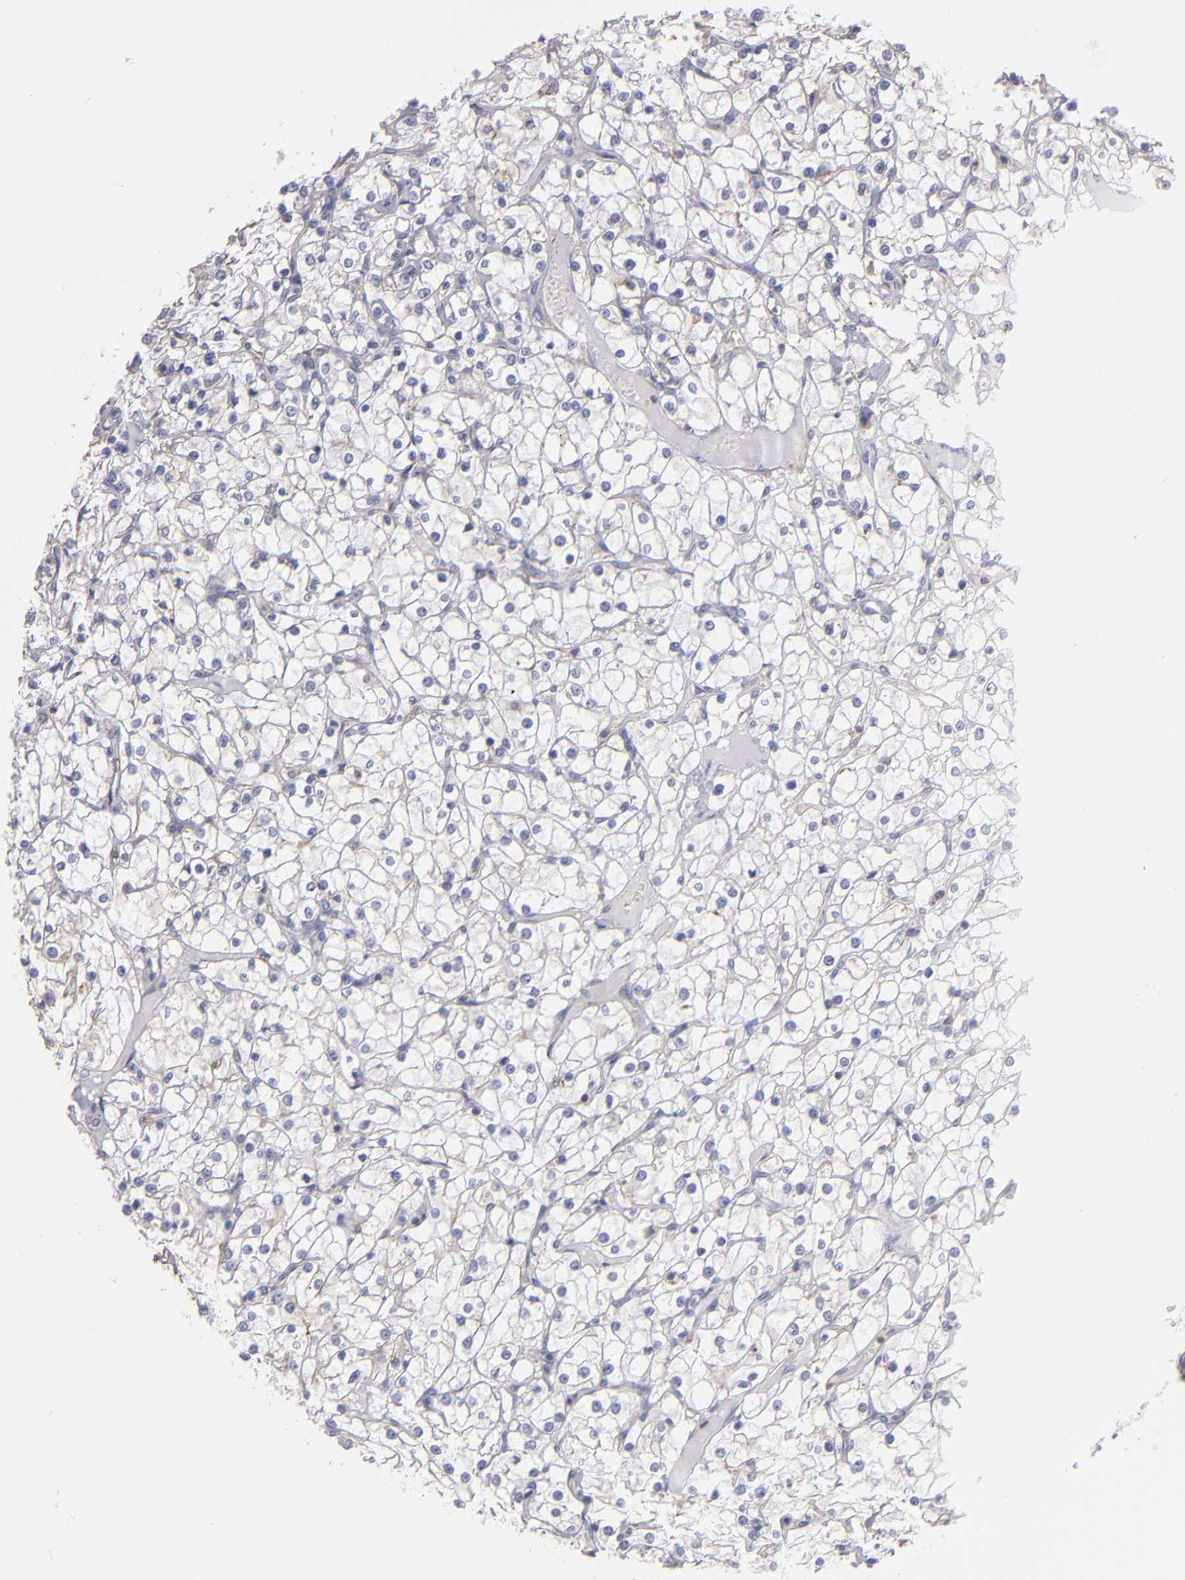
{"staining": {"intensity": "weak", "quantity": "<25%", "location": "cytoplasmic/membranous"}, "tissue": "renal cancer", "cell_type": "Tumor cells", "image_type": "cancer", "snomed": [{"axis": "morphology", "description": "Adenocarcinoma, NOS"}, {"axis": "topography", "description": "Kidney"}], "caption": "Renal cancer was stained to show a protein in brown. There is no significant staining in tumor cells.", "gene": "ABCB1", "patient": {"sex": "female", "age": 73}}